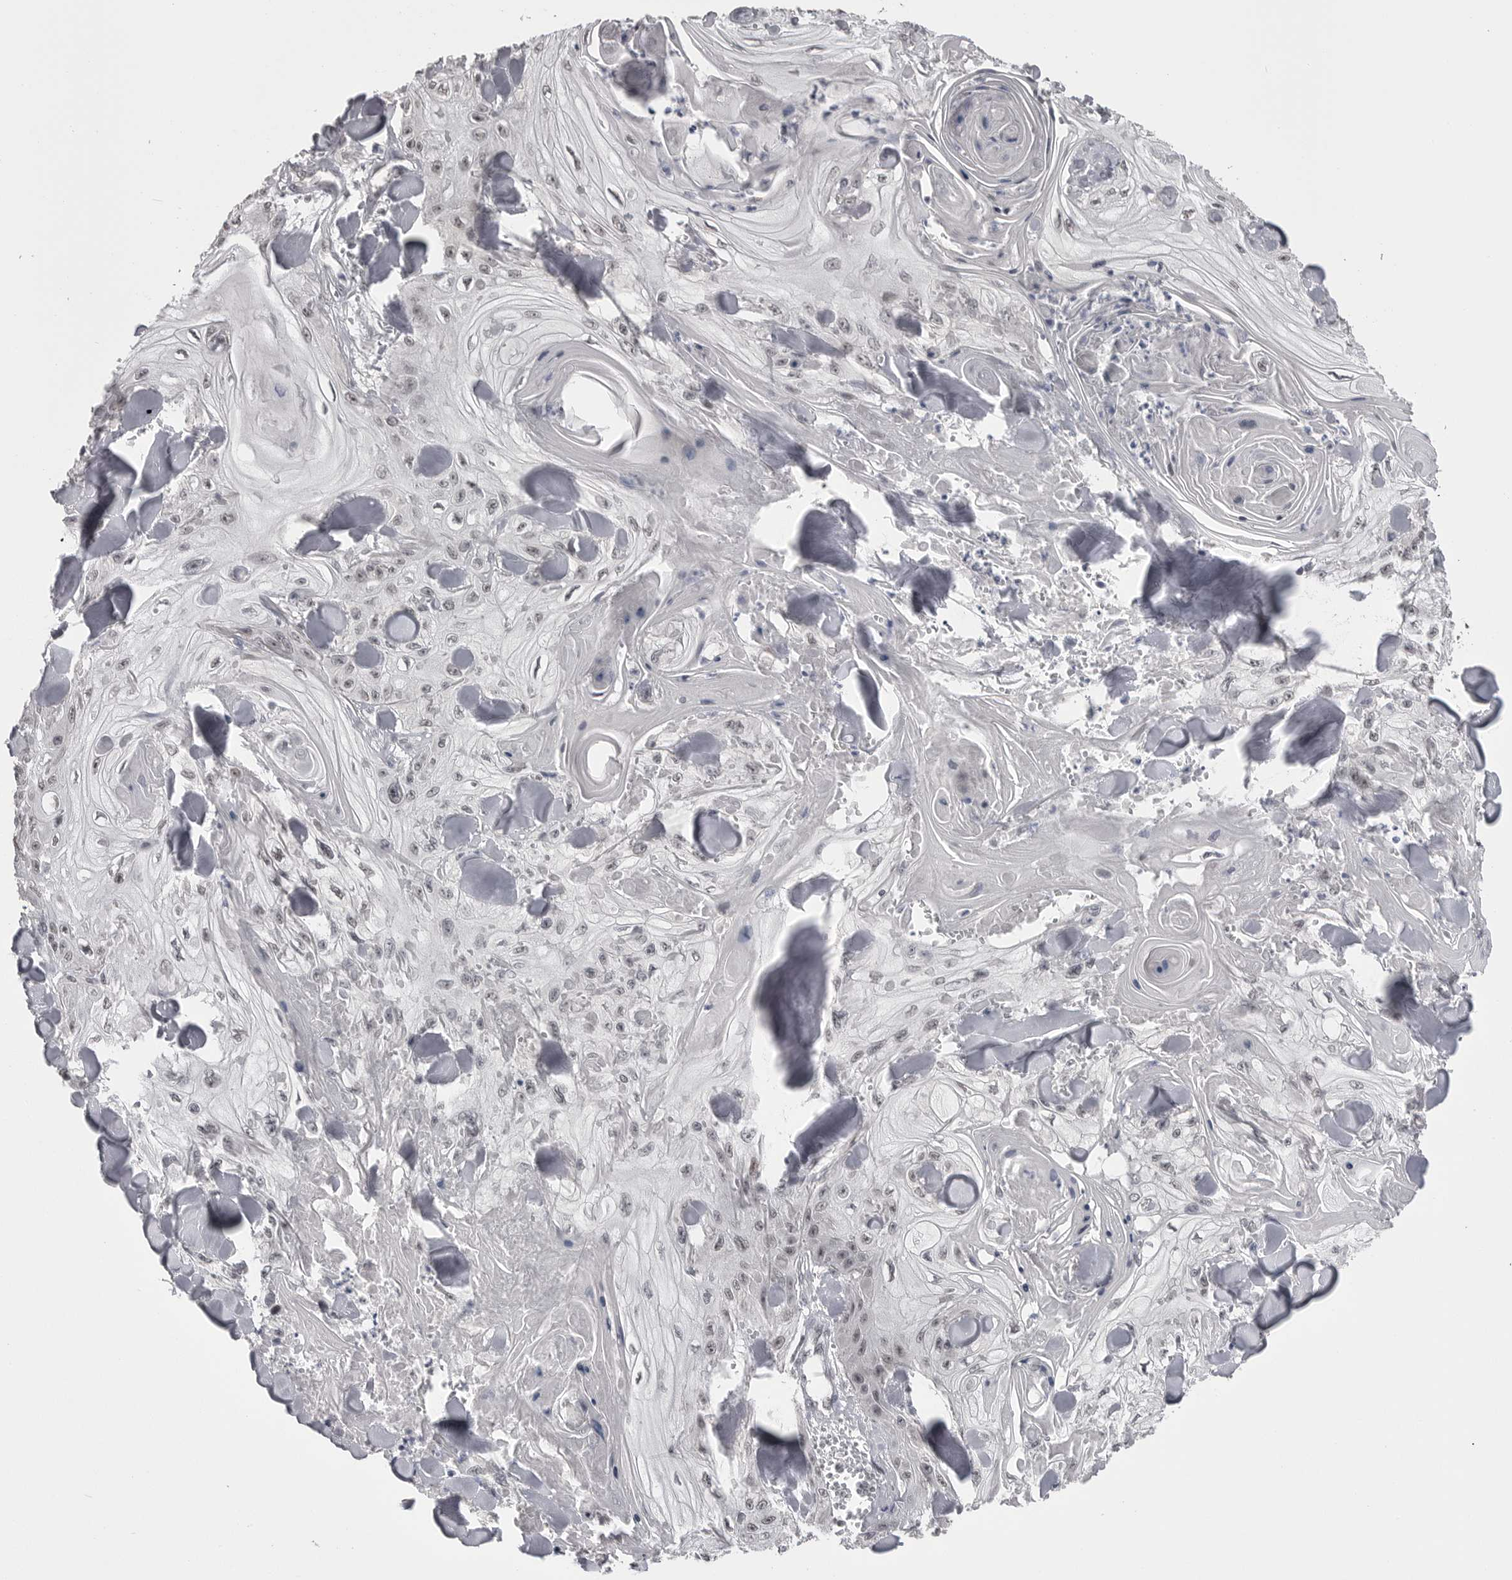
{"staining": {"intensity": "weak", "quantity": "<25%", "location": "nuclear"}, "tissue": "skin cancer", "cell_type": "Tumor cells", "image_type": "cancer", "snomed": [{"axis": "morphology", "description": "Squamous cell carcinoma, NOS"}, {"axis": "topography", "description": "Skin"}], "caption": "An immunohistochemistry micrograph of skin cancer is shown. There is no staining in tumor cells of skin cancer.", "gene": "DLG2", "patient": {"sex": "male", "age": 74}}